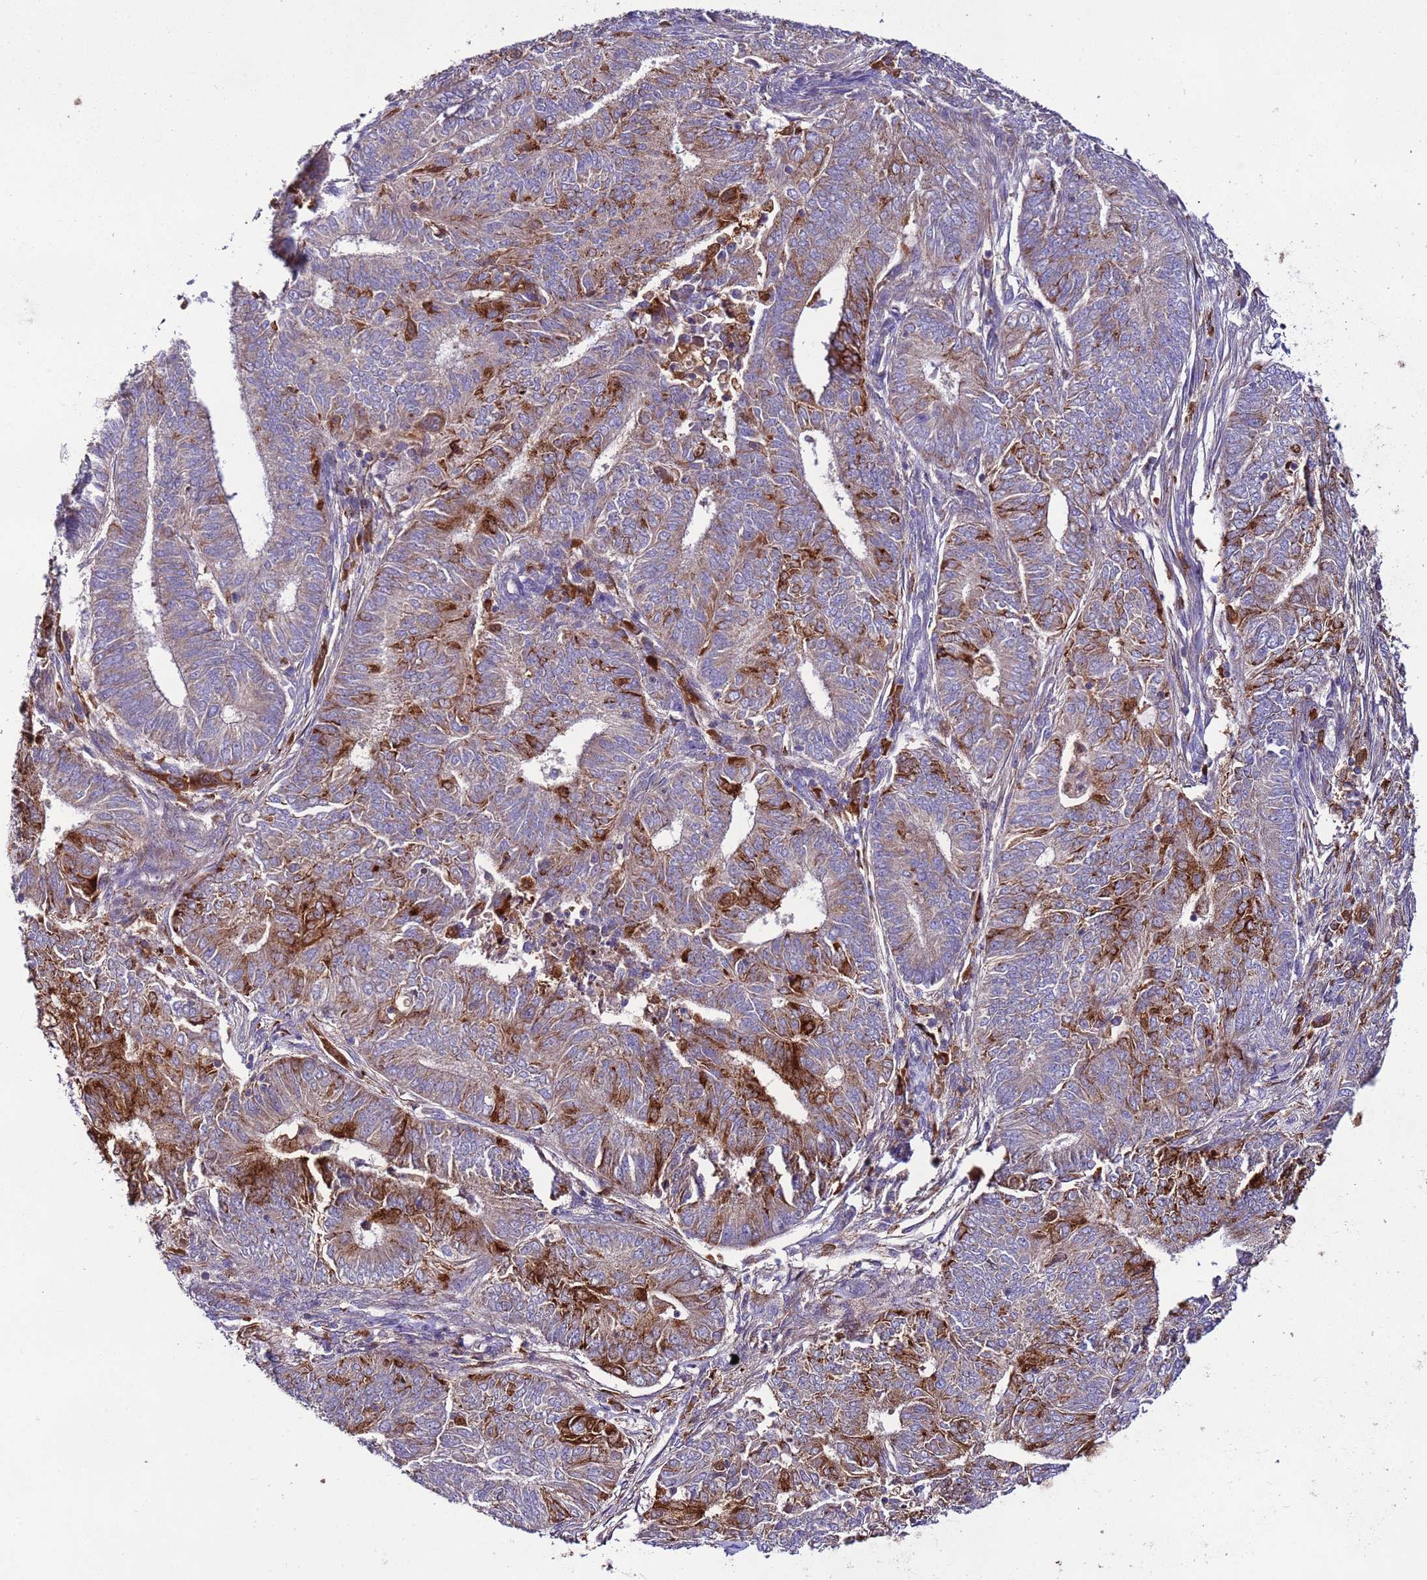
{"staining": {"intensity": "strong", "quantity": "<25%", "location": "cytoplasmic/membranous"}, "tissue": "endometrial cancer", "cell_type": "Tumor cells", "image_type": "cancer", "snomed": [{"axis": "morphology", "description": "Adenocarcinoma, NOS"}, {"axis": "topography", "description": "Endometrium"}], "caption": "IHC photomicrograph of endometrial adenocarcinoma stained for a protein (brown), which displays medium levels of strong cytoplasmic/membranous positivity in approximately <25% of tumor cells.", "gene": "SPCS1", "patient": {"sex": "female", "age": 62}}